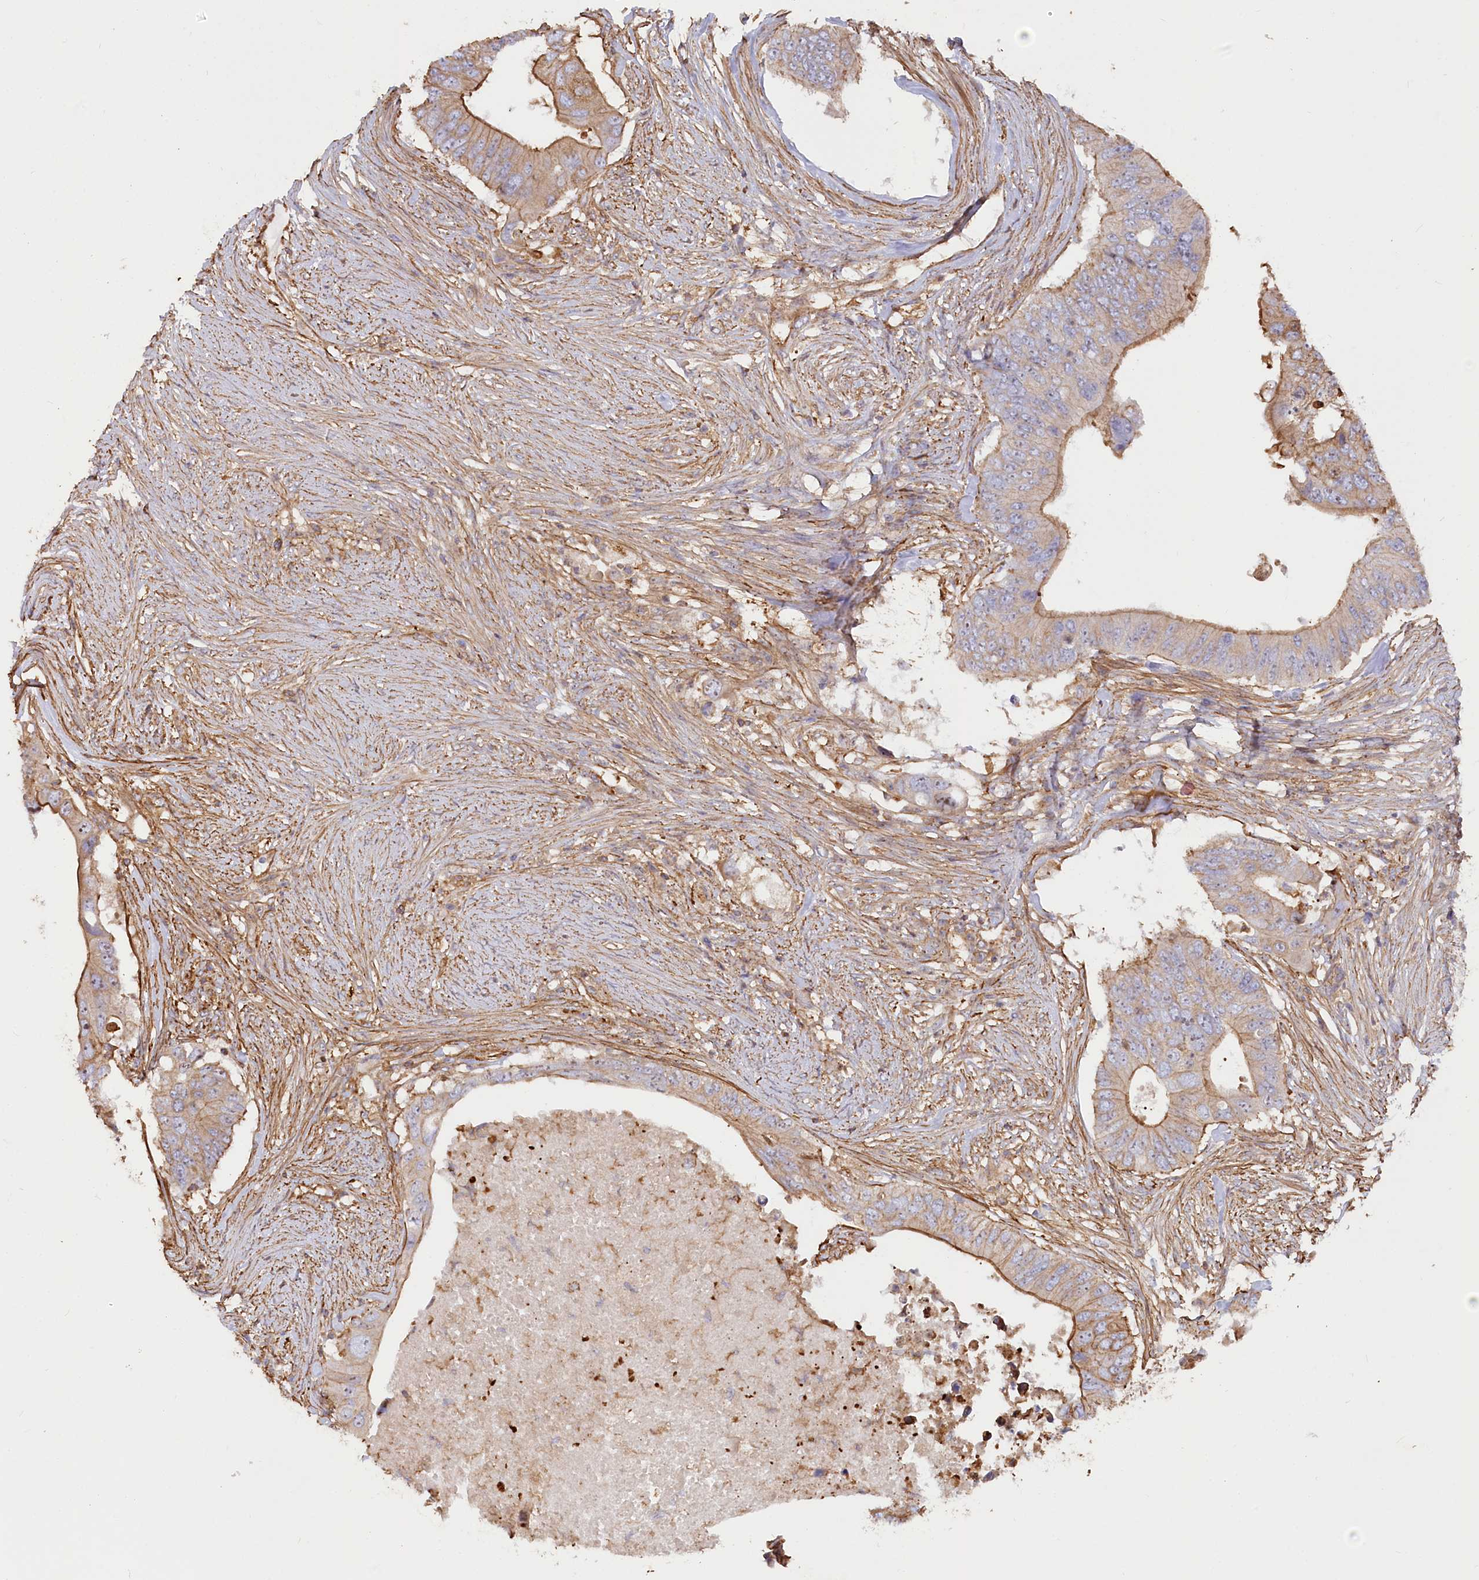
{"staining": {"intensity": "moderate", "quantity": "<25%", "location": "cytoplasmic/membranous,nuclear"}, "tissue": "colorectal cancer", "cell_type": "Tumor cells", "image_type": "cancer", "snomed": [{"axis": "morphology", "description": "Adenocarcinoma, NOS"}, {"axis": "topography", "description": "Colon"}], "caption": "High-power microscopy captured an IHC photomicrograph of colorectal cancer (adenocarcinoma), revealing moderate cytoplasmic/membranous and nuclear staining in approximately <25% of tumor cells. Immunohistochemistry stains the protein in brown and the nuclei are stained blue.", "gene": "WDR36", "patient": {"sex": "male", "age": 71}}